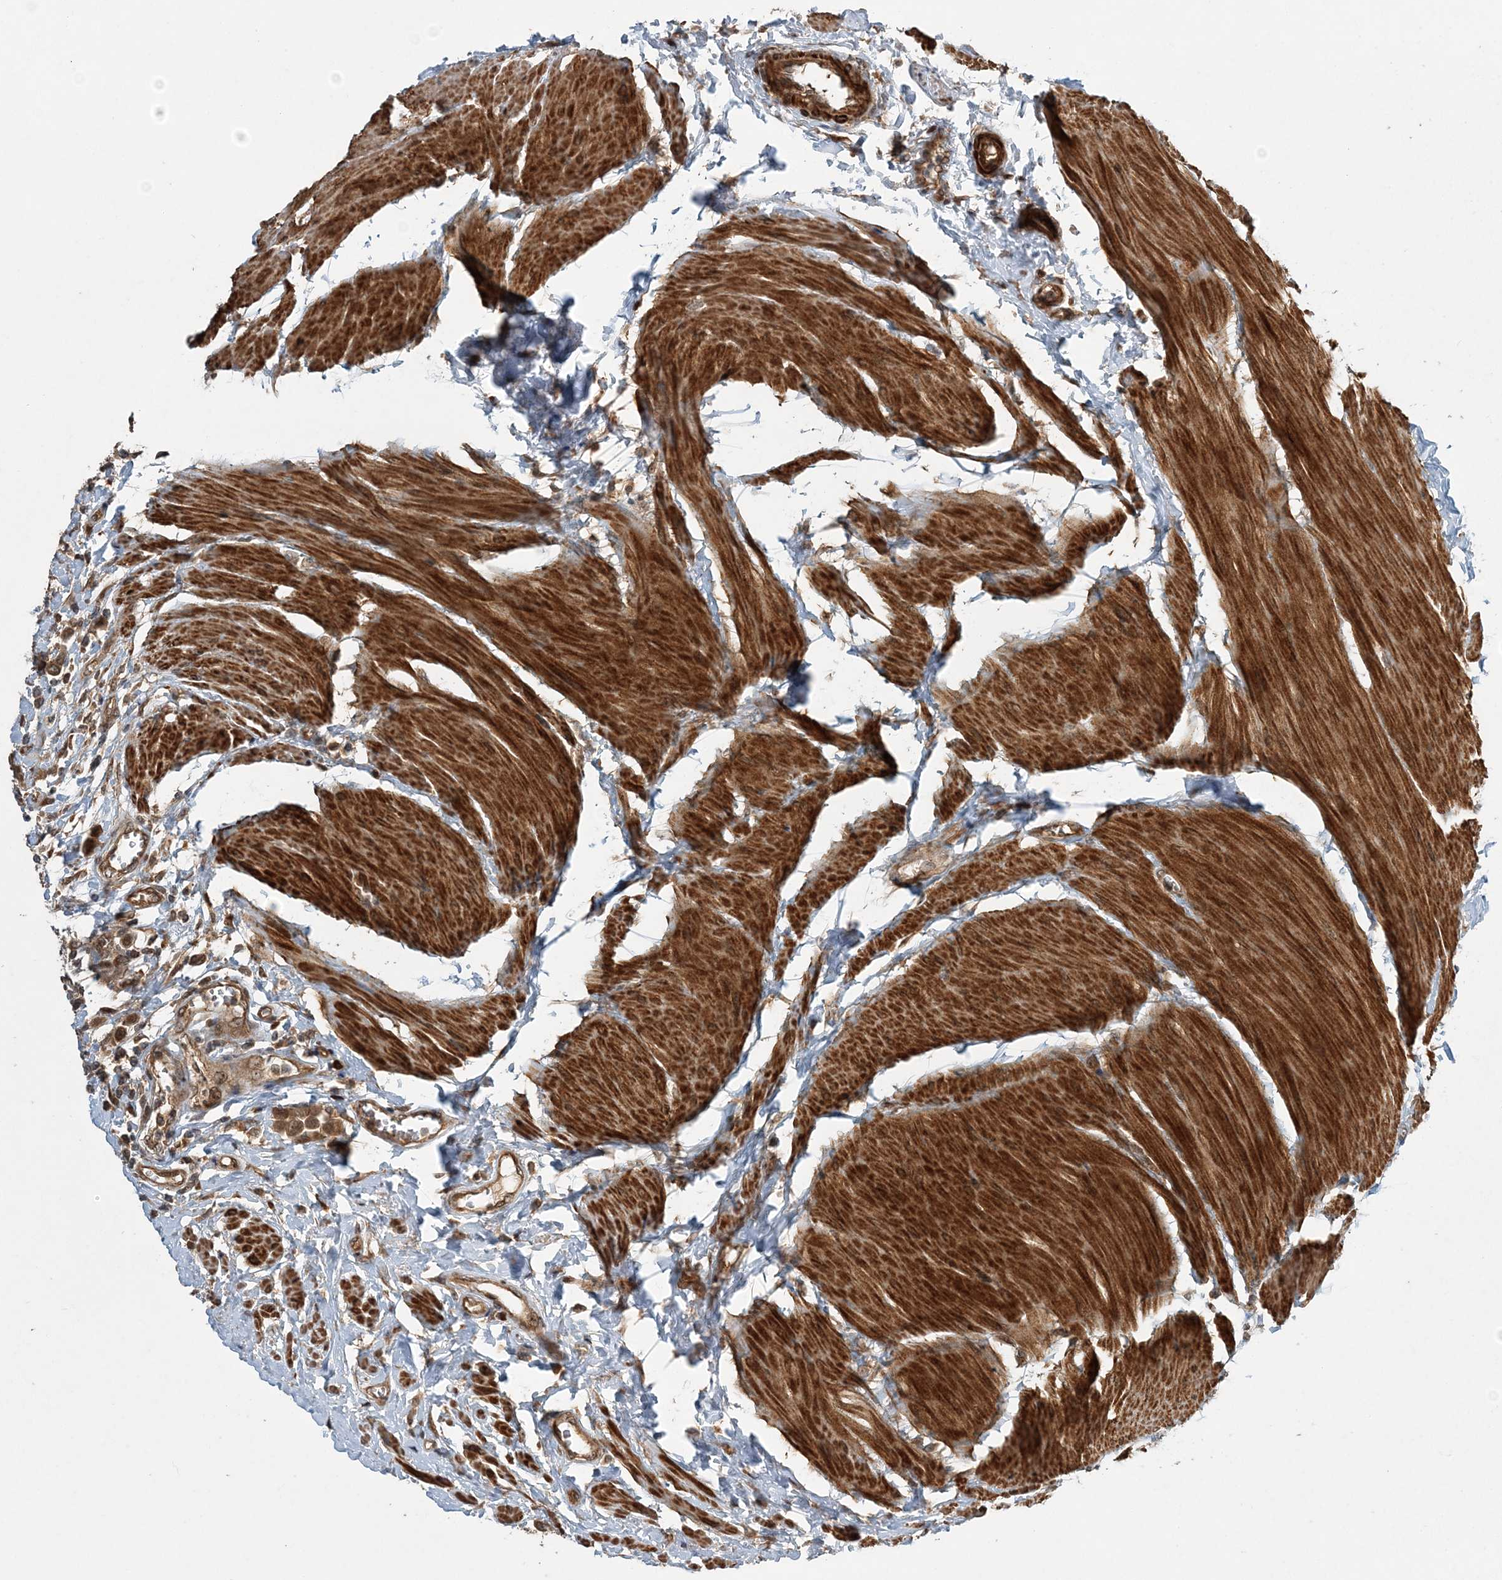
{"staining": {"intensity": "moderate", "quantity": ">75%", "location": "cytoplasmic/membranous"}, "tissue": "urothelial cancer", "cell_type": "Tumor cells", "image_type": "cancer", "snomed": [{"axis": "morphology", "description": "Urothelial carcinoma, High grade"}, {"axis": "topography", "description": "Urinary bladder"}], "caption": "Protein expression analysis of urothelial cancer reveals moderate cytoplasmic/membranous staining in about >75% of tumor cells.", "gene": "UBTD2", "patient": {"sex": "male", "age": 50}}